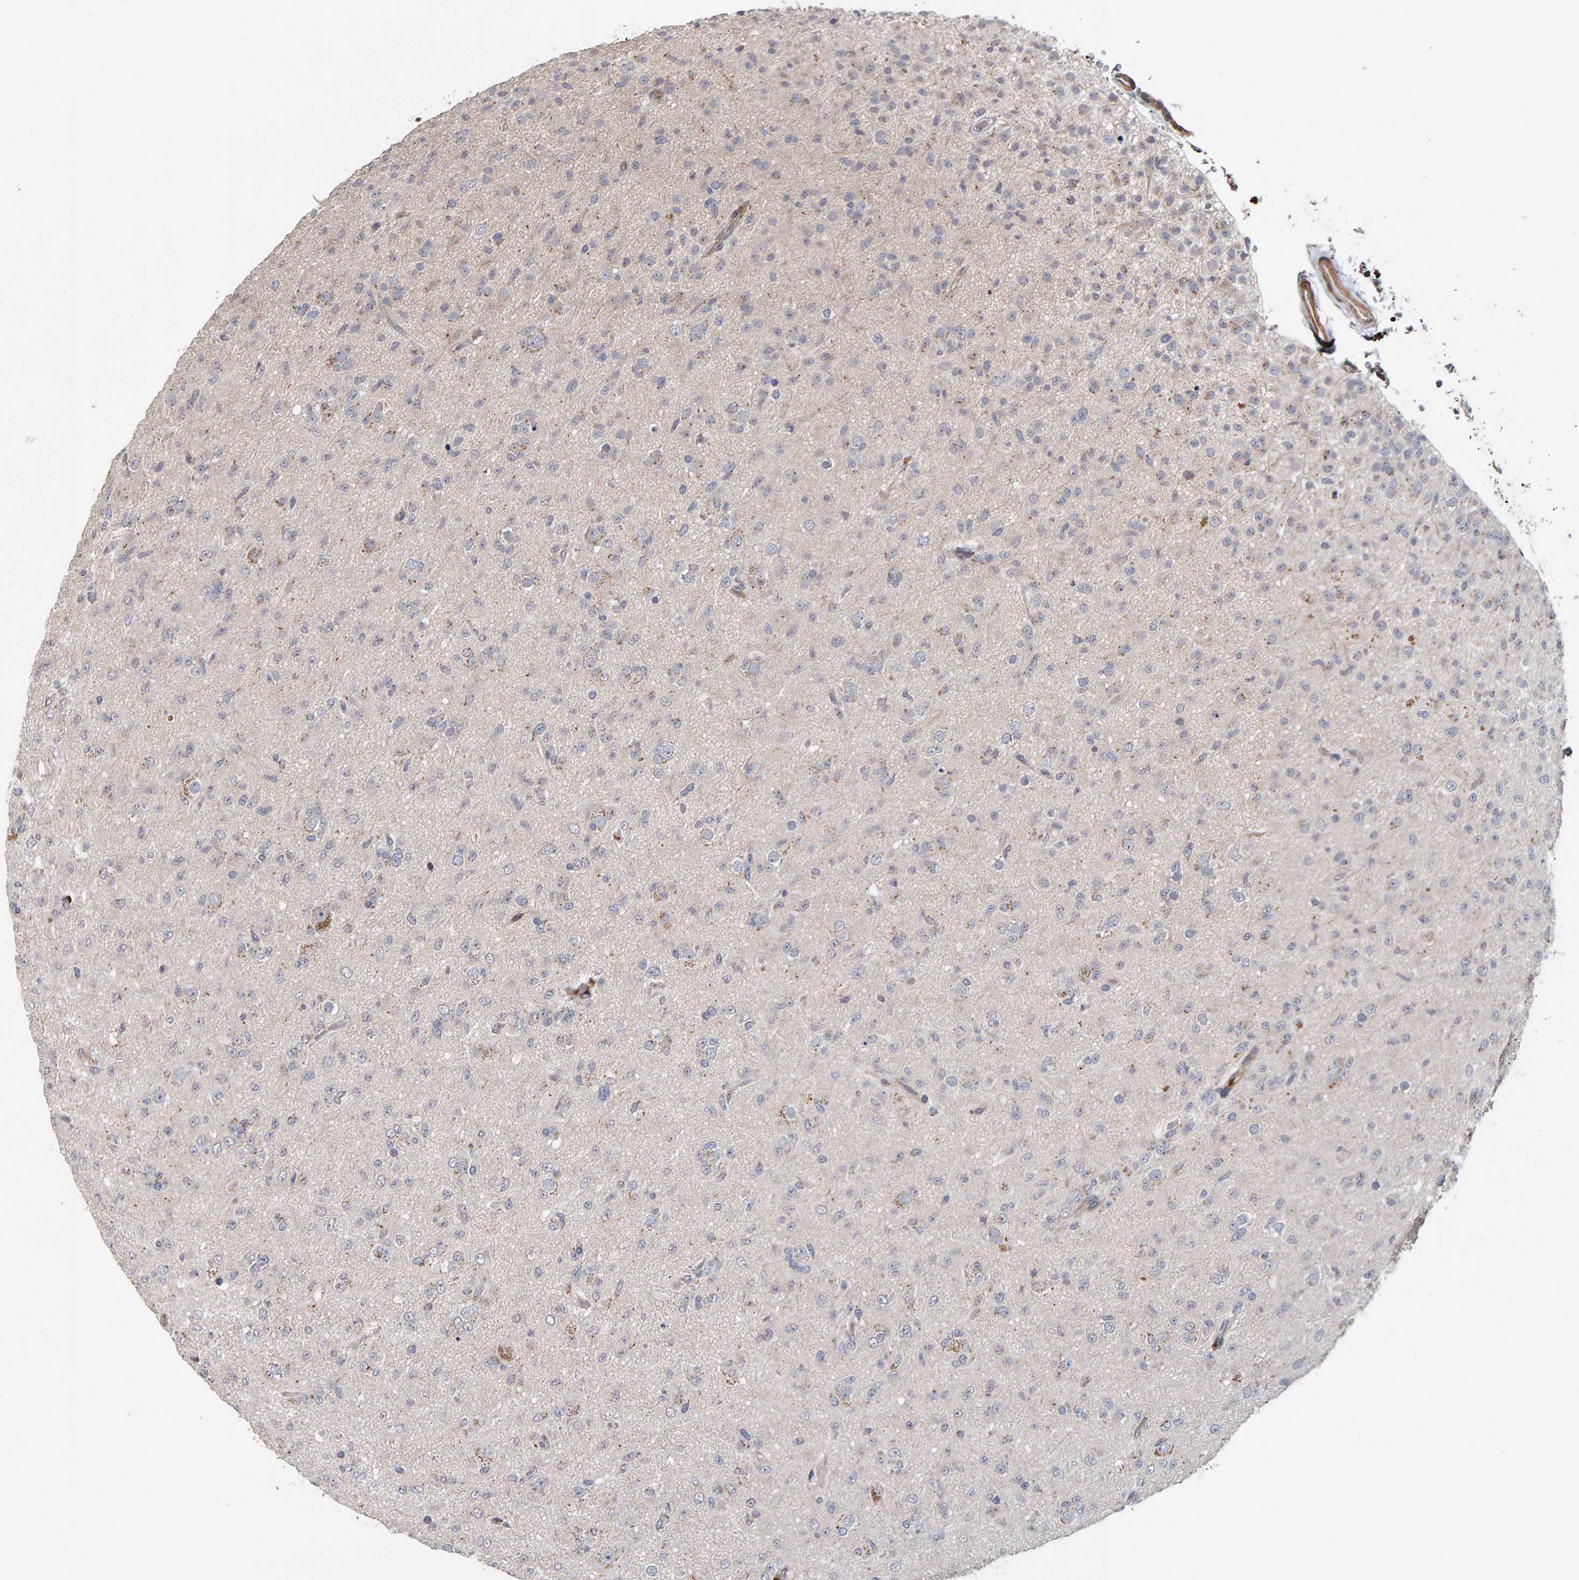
{"staining": {"intensity": "moderate", "quantity": "<25%", "location": "cytoplasmic/membranous"}, "tissue": "glioma", "cell_type": "Tumor cells", "image_type": "cancer", "snomed": [{"axis": "morphology", "description": "Glioma, malignant, Low grade"}, {"axis": "topography", "description": "Brain"}], "caption": "Malignant glioma (low-grade) stained with DAB (3,3'-diaminobenzidine) IHC exhibits low levels of moderate cytoplasmic/membranous expression in approximately <25% of tumor cells.", "gene": "CANT1", "patient": {"sex": "male", "age": 65}}